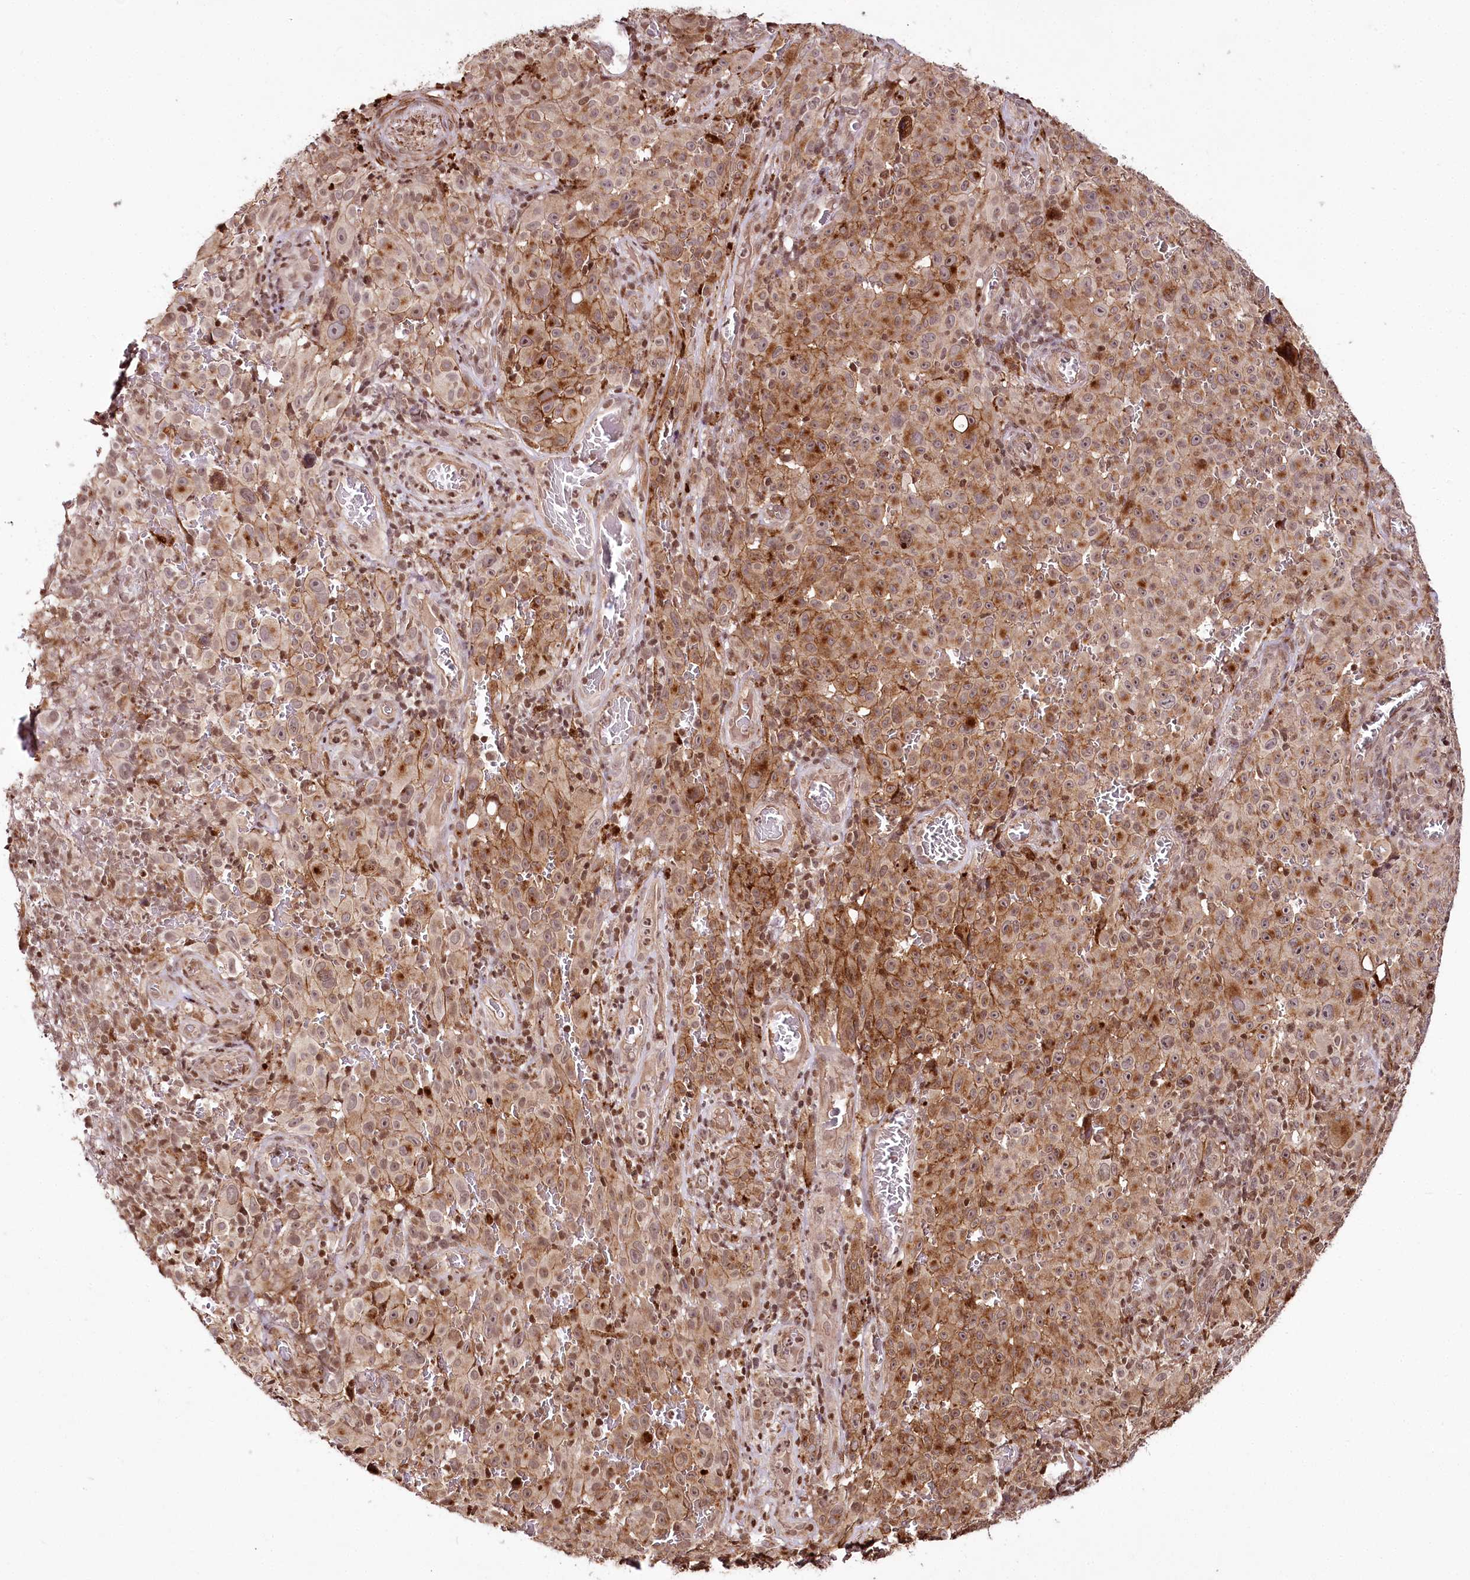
{"staining": {"intensity": "moderate", "quantity": "25%-75%", "location": "cytoplasmic/membranous,nuclear"}, "tissue": "melanoma", "cell_type": "Tumor cells", "image_type": "cancer", "snomed": [{"axis": "morphology", "description": "Malignant melanoma, NOS"}, {"axis": "topography", "description": "Skin"}], "caption": "Moderate cytoplasmic/membranous and nuclear staining for a protein is appreciated in approximately 25%-75% of tumor cells of malignant melanoma using IHC.", "gene": "HOXC8", "patient": {"sex": "female", "age": 82}}